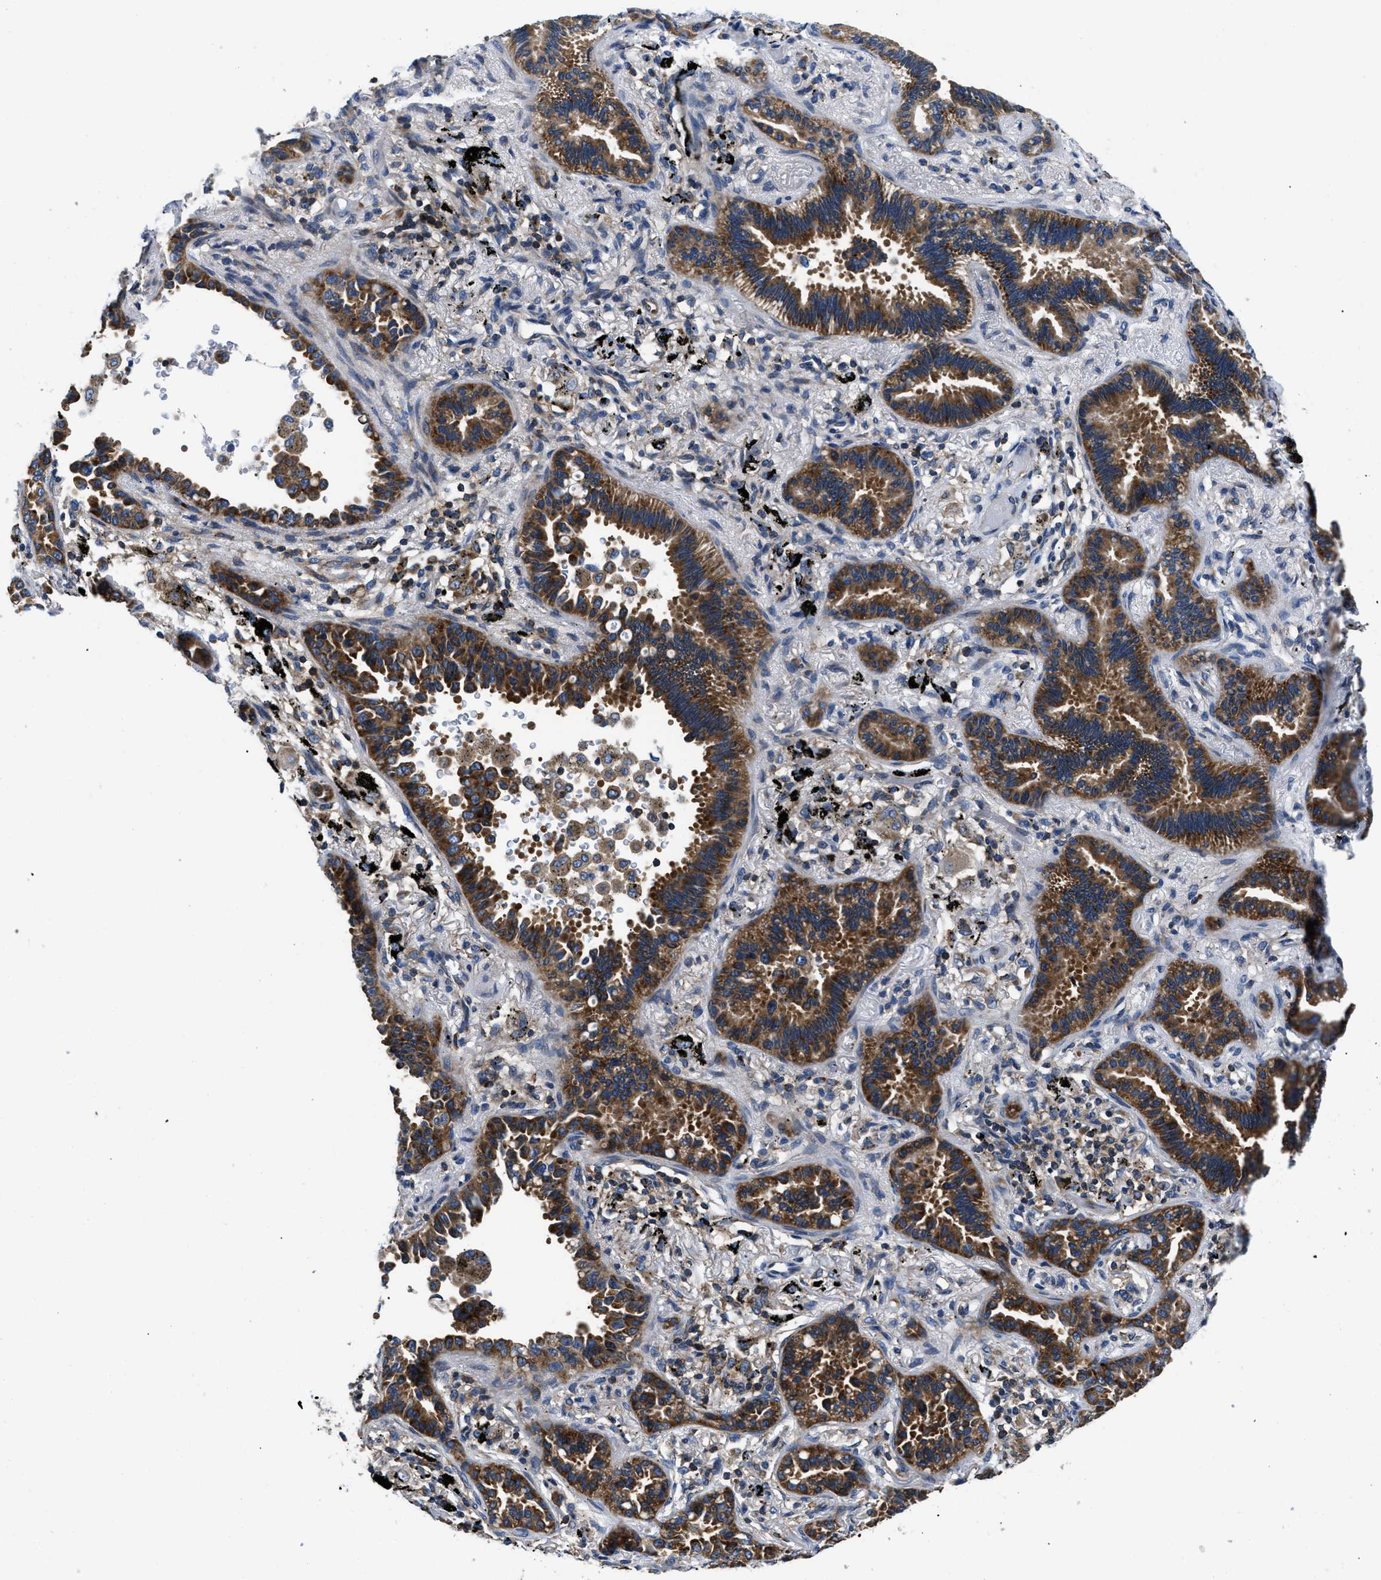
{"staining": {"intensity": "strong", "quantity": "25%-75%", "location": "cytoplasmic/membranous"}, "tissue": "lung cancer", "cell_type": "Tumor cells", "image_type": "cancer", "snomed": [{"axis": "morphology", "description": "Normal tissue, NOS"}, {"axis": "morphology", "description": "Adenocarcinoma, NOS"}, {"axis": "topography", "description": "Lung"}], "caption": "Strong cytoplasmic/membranous staining is seen in approximately 25%-75% of tumor cells in lung cancer (adenocarcinoma). (Brightfield microscopy of DAB IHC at high magnification).", "gene": "ABCF1", "patient": {"sex": "male", "age": 59}}